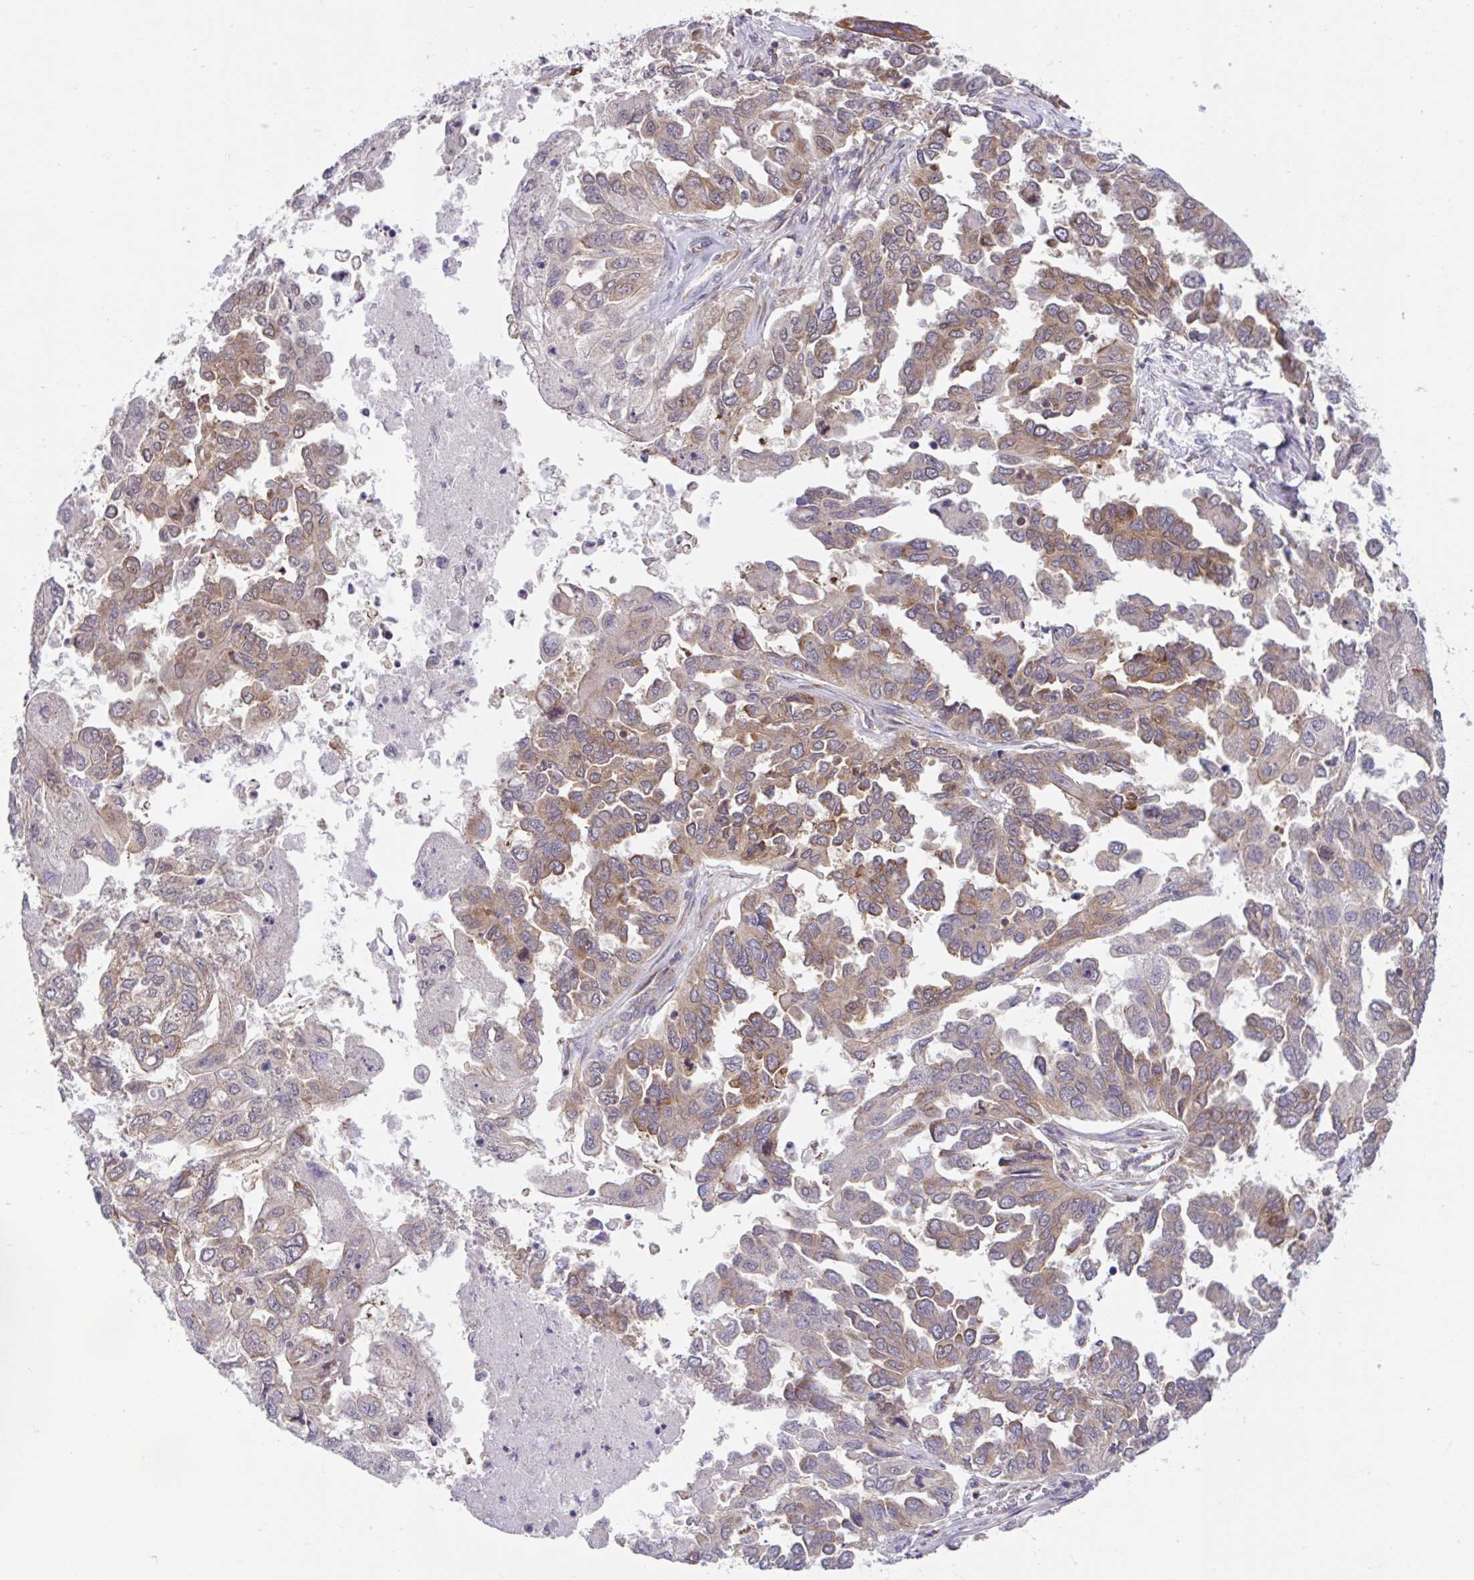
{"staining": {"intensity": "moderate", "quantity": "25%-75%", "location": "cytoplasmic/membranous"}, "tissue": "ovarian cancer", "cell_type": "Tumor cells", "image_type": "cancer", "snomed": [{"axis": "morphology", "description": "Cystadenocarcinoma, serous, NOS"}, {"axis": "topography", "description": "Ovary"}], "caption": "This histopathology image reveals serous cystadenocarcinoma (ovarian) stained with IHC to label a protein in brown. The cytoplasmic/membranous of tumor cells show moderate positivity for the protein. Nuclei are counter-stained blue.", "gene": "RALBP1", "patient": {"sex": "female", "age": 53}}